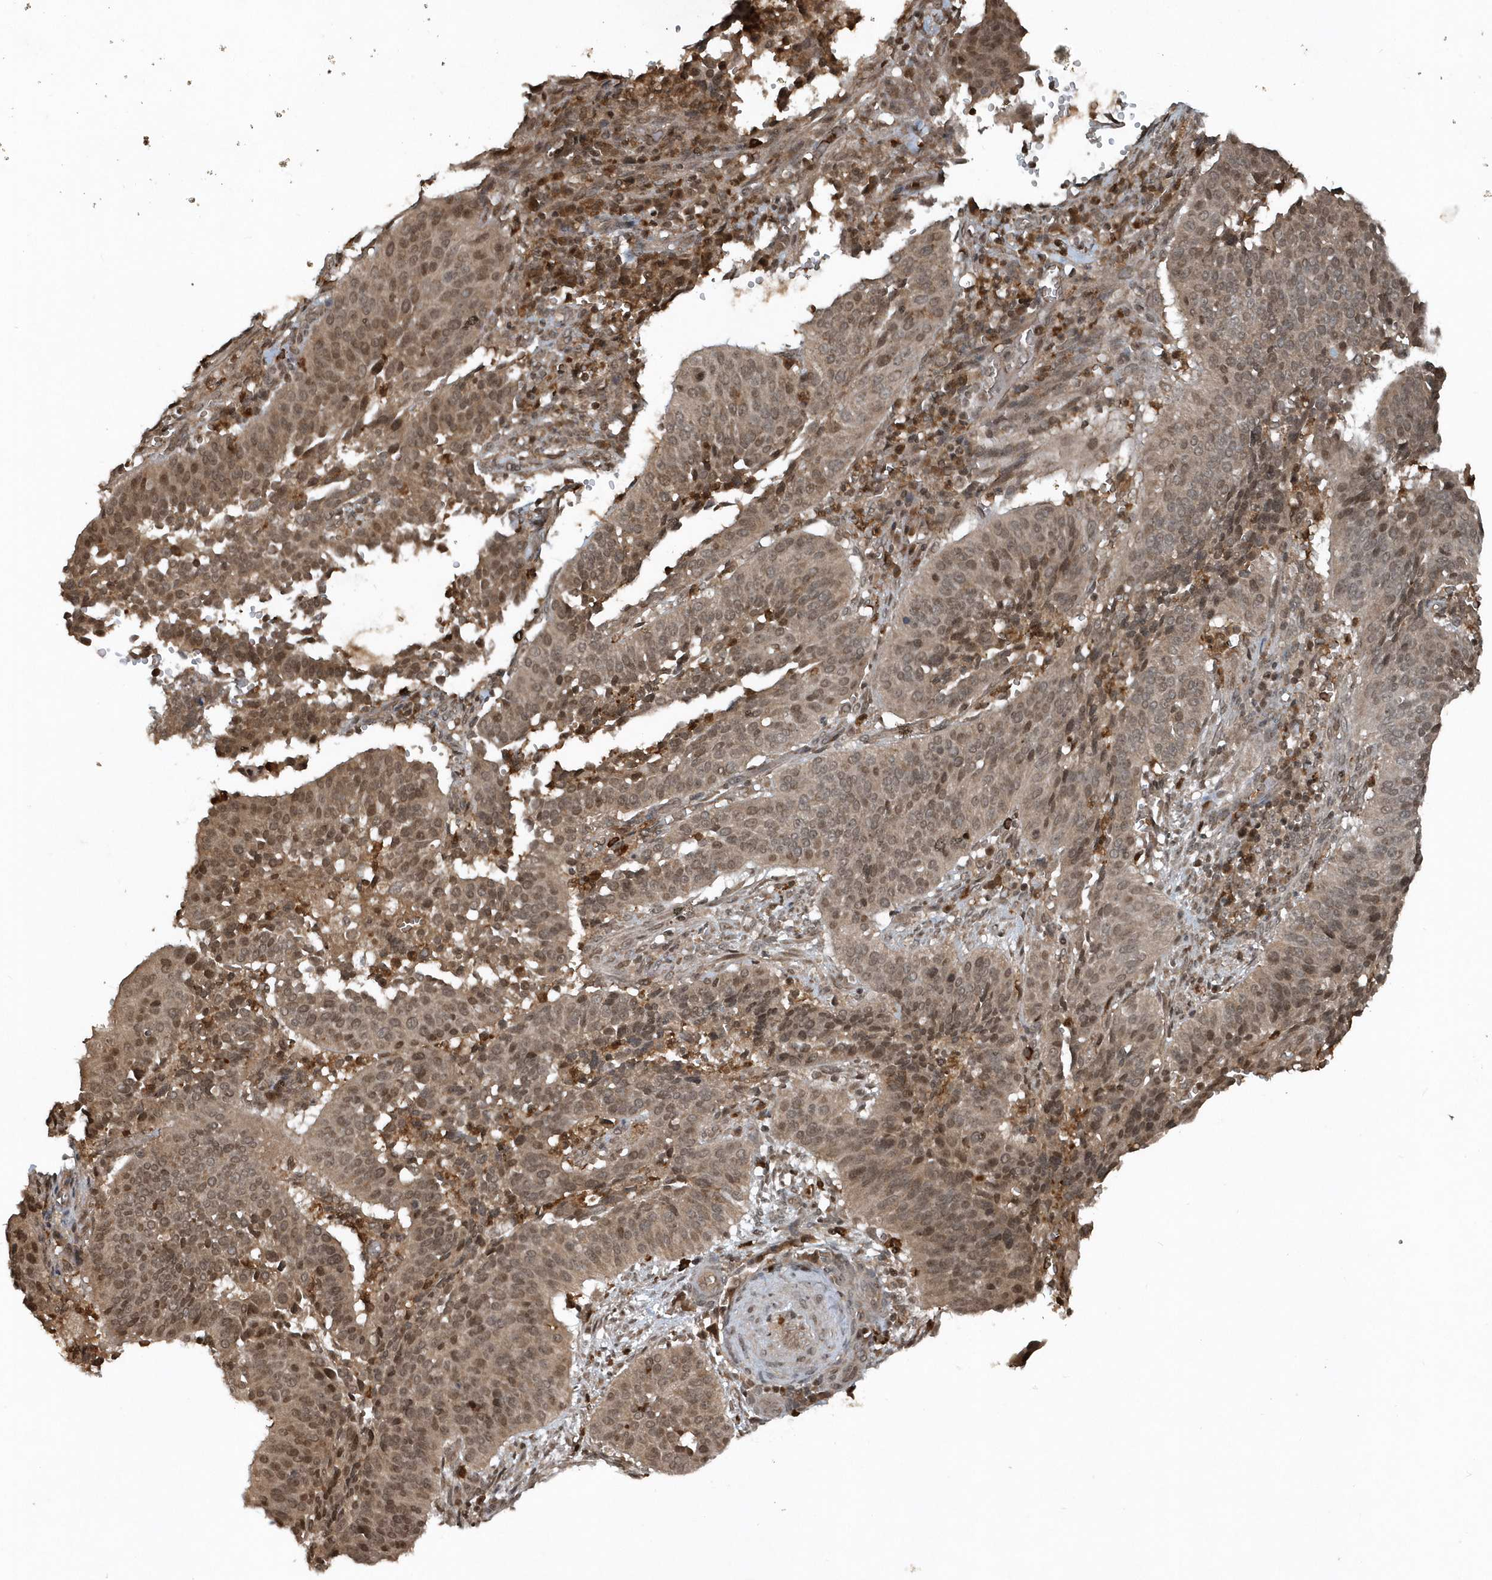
{"staining": {"intensity": "moderate", "quantity": ">75%", "location": "cytoplasmic/membranous,nuclear"}, "tissue": "cervical cancer", "cell_type": "Tumor cells", "image_type": "cancer", "snomed": [{"axis": "morphology", "description": "Normal tissue, NOS"}, {"axis": "morphology", "description": "Squamous cell carcinoma, NOS"}, {"axis": "topography", "description": "Cervix"}], "caption": "Protein expression analysis of human cervical squamous cell carcinoma reveals moderate cytoplasmic/membranous and nuclear expression in approximately >75% of tumor cells.", "gene": "EIF2B1", "patient": {"sex": "female", "age": 39}}